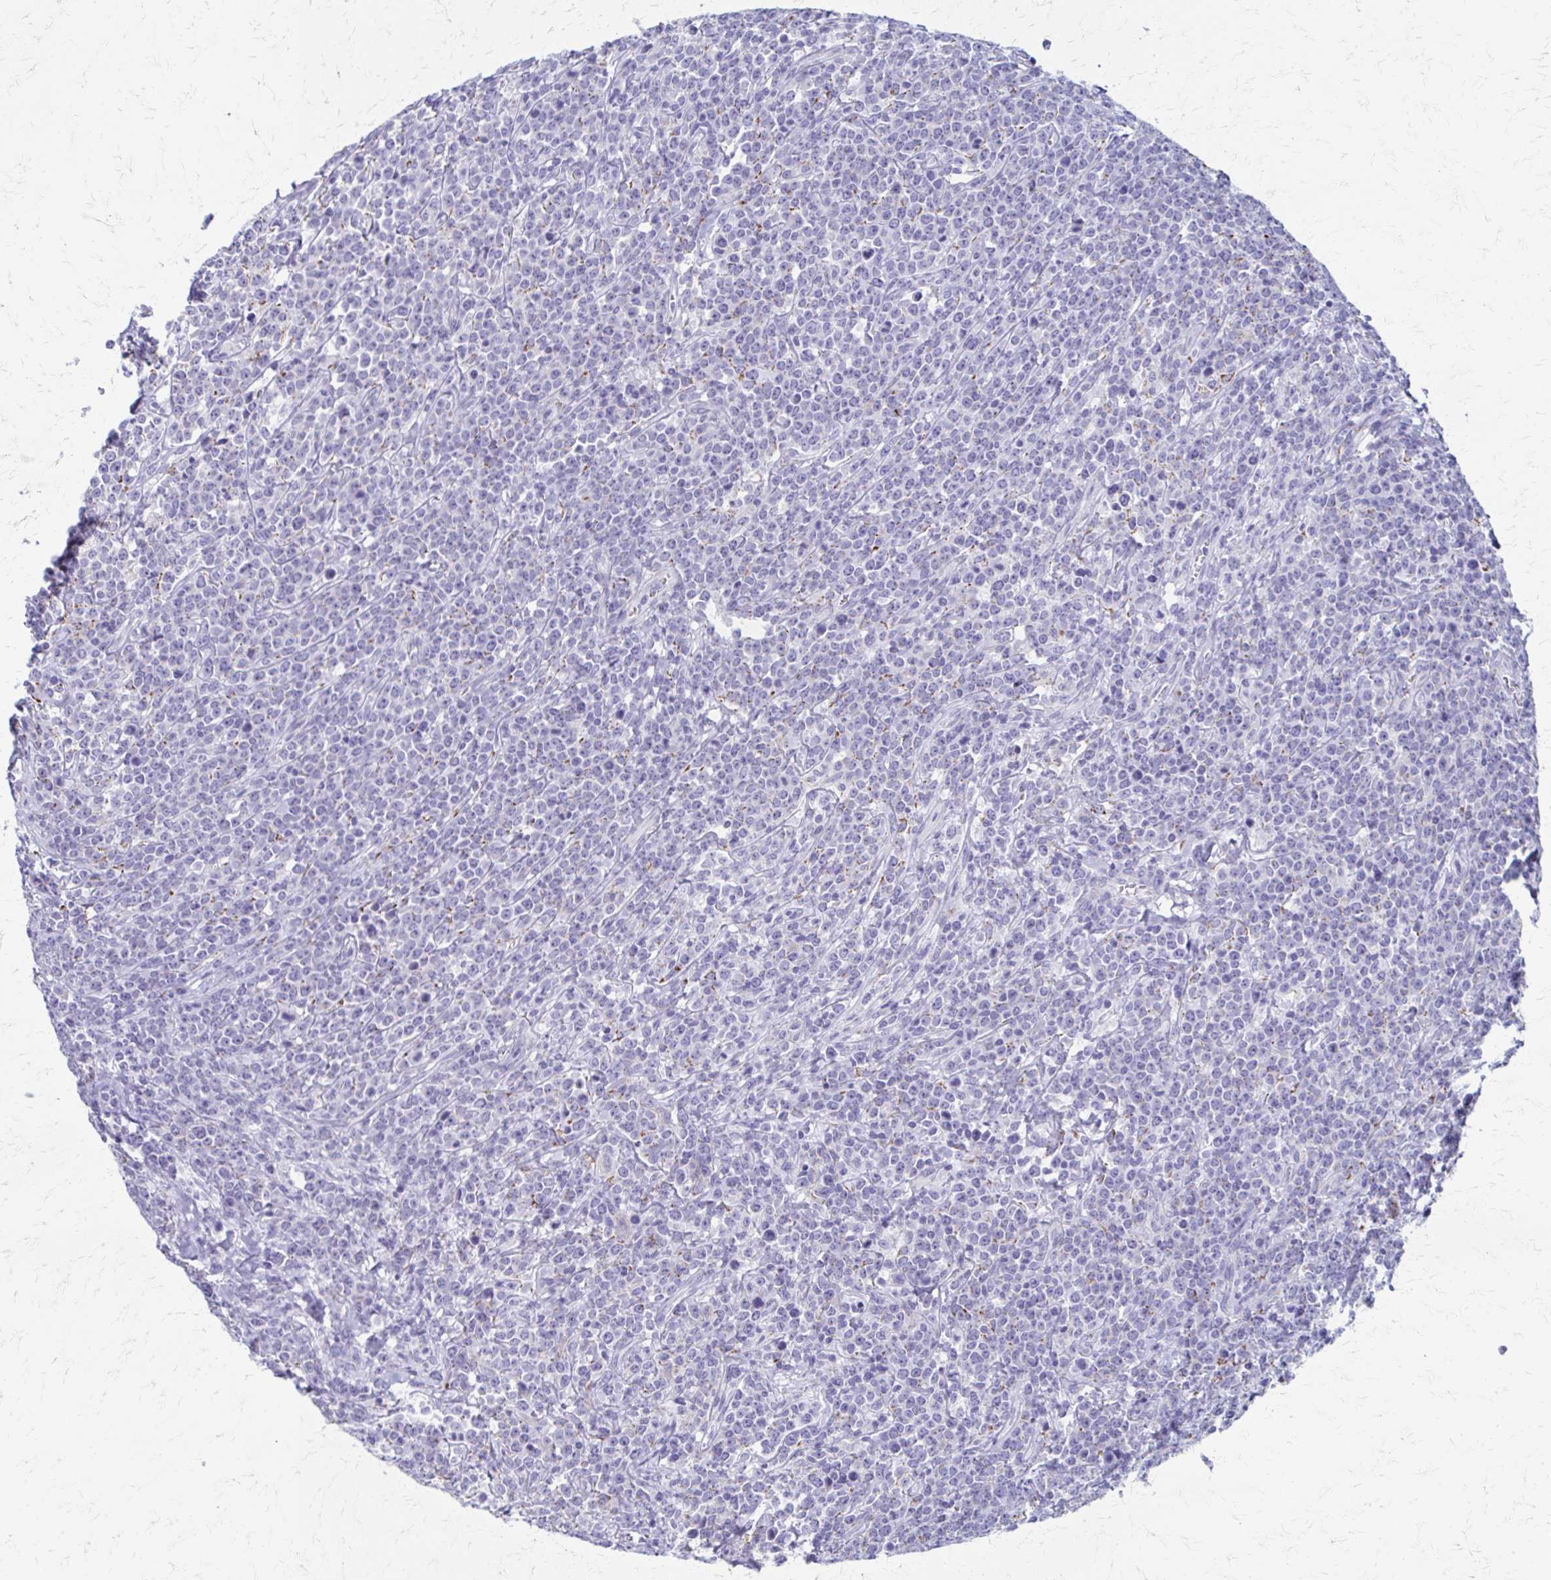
{"staining": {"intensity": "negative", "quantity": "none", "location": "none"}, "tissue": "lymphoma", "cell_type": "Tumor cells", "image_type": "cancer", "snomed": [{"axis": "morphology", "description": "Malignant lymphoma, non-Hodgkin's type, High grade"}, {"axis": "topography", "description": "Small intestine"}], "caption": "A photomicrograph of high-grade malignant lymphoma, non-Hodgkin's type stained for a protein exhibits no brown staining in tumor cells. (DAB IHC visualized using brightfield microscopy, high magnification).", "gene": "ZSCAN5B", "patient": {"sex": "female", "age": 56}}